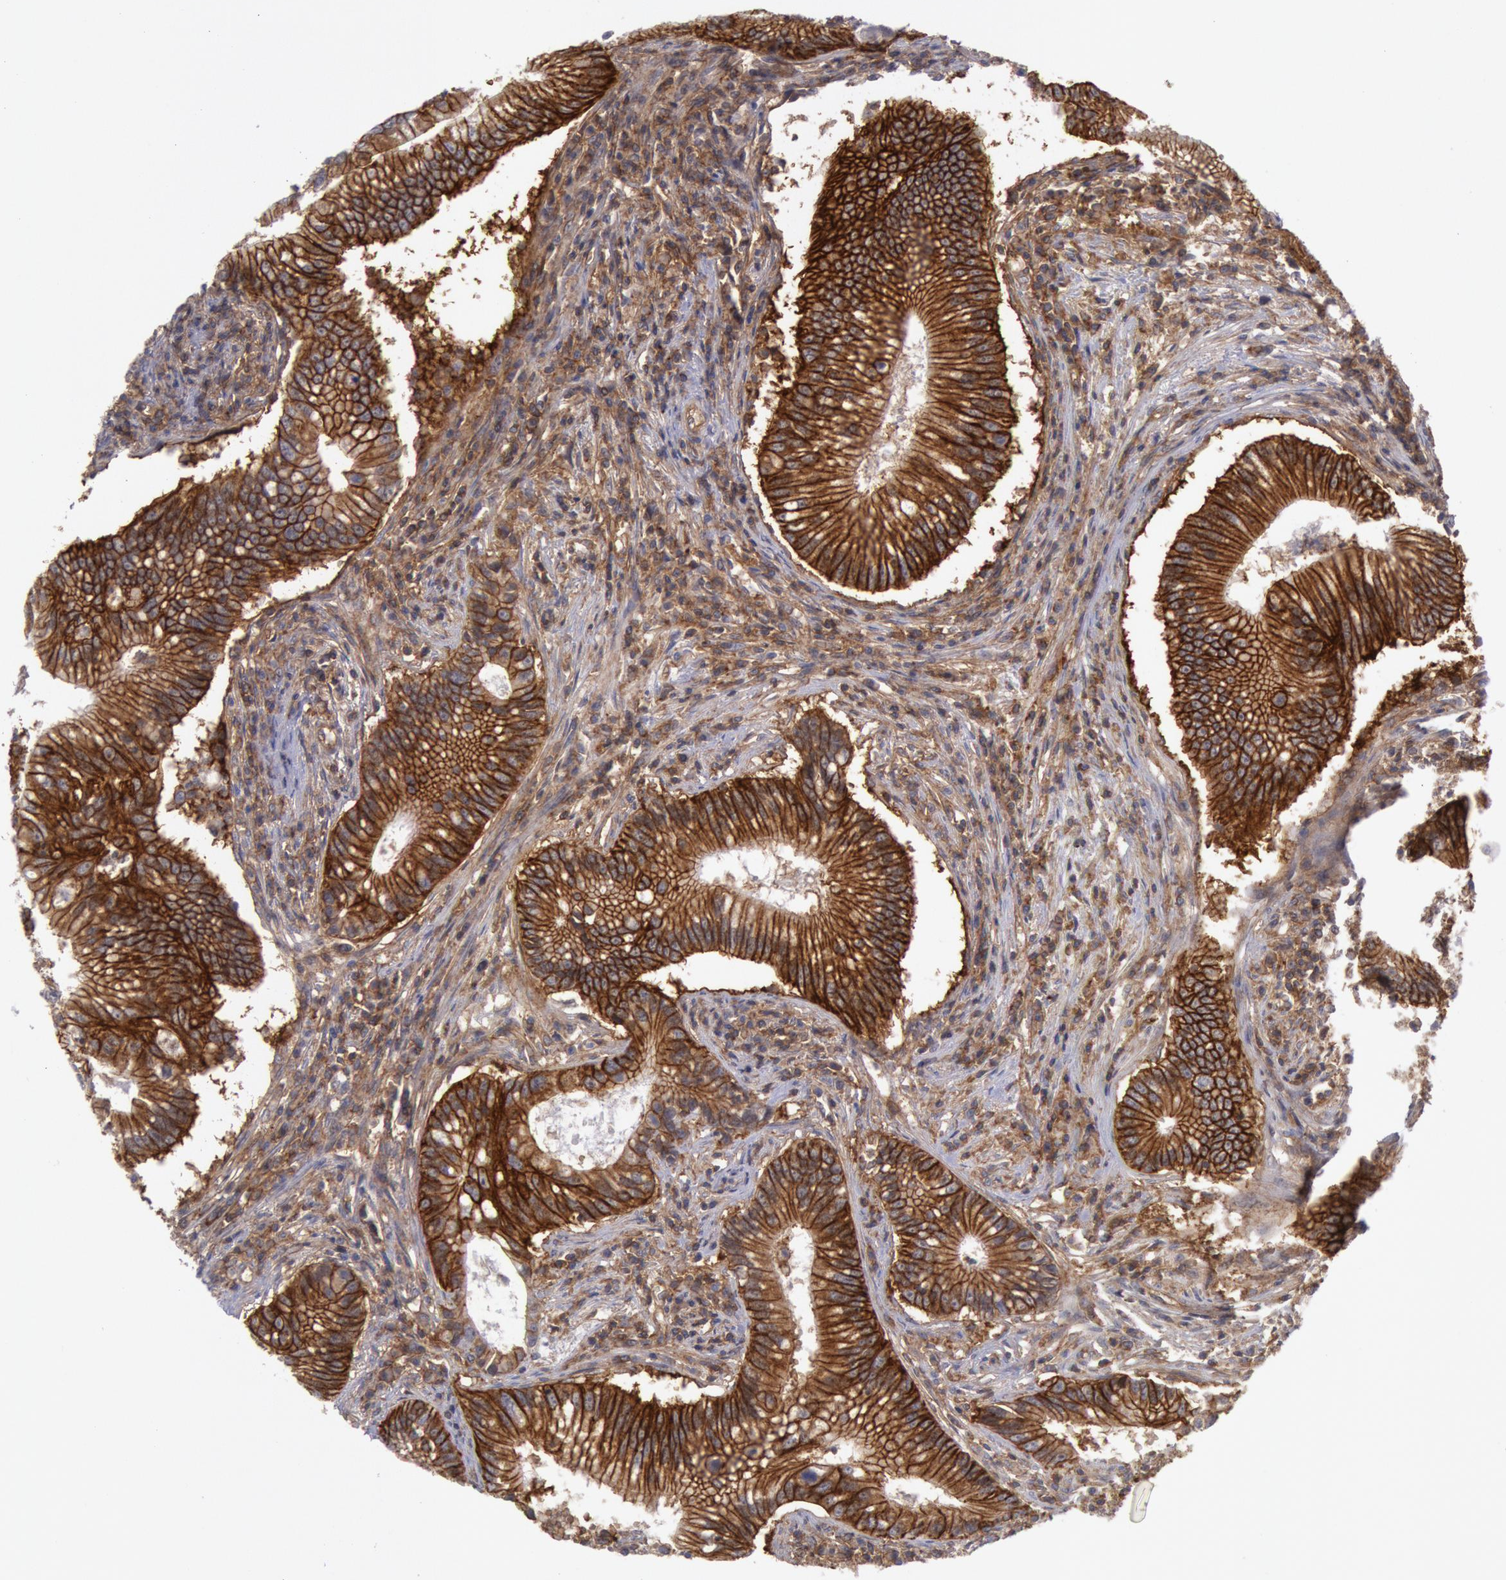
{"staining": {"intensity": "strong", "quantity": ">75%", "location": "cytoplasmic/membranous"}, "tissue": "colorectal cancer", "cell_type": "Tumor cells", "image_type": "cancer", "snomed": [{"axis": "morphology", "description": "Adenocarcinoma, NOS"}, {"axis": "topography", "description": "Rectum"}], "caption": "Colorectal adenocarcinoma stained with a brown dye reveals strong cytoplasmic/membranous positive positivity in approximately >75% of tumor cells.", "gene": "STX4", "patient": {"sex": "female", "age": 81}}